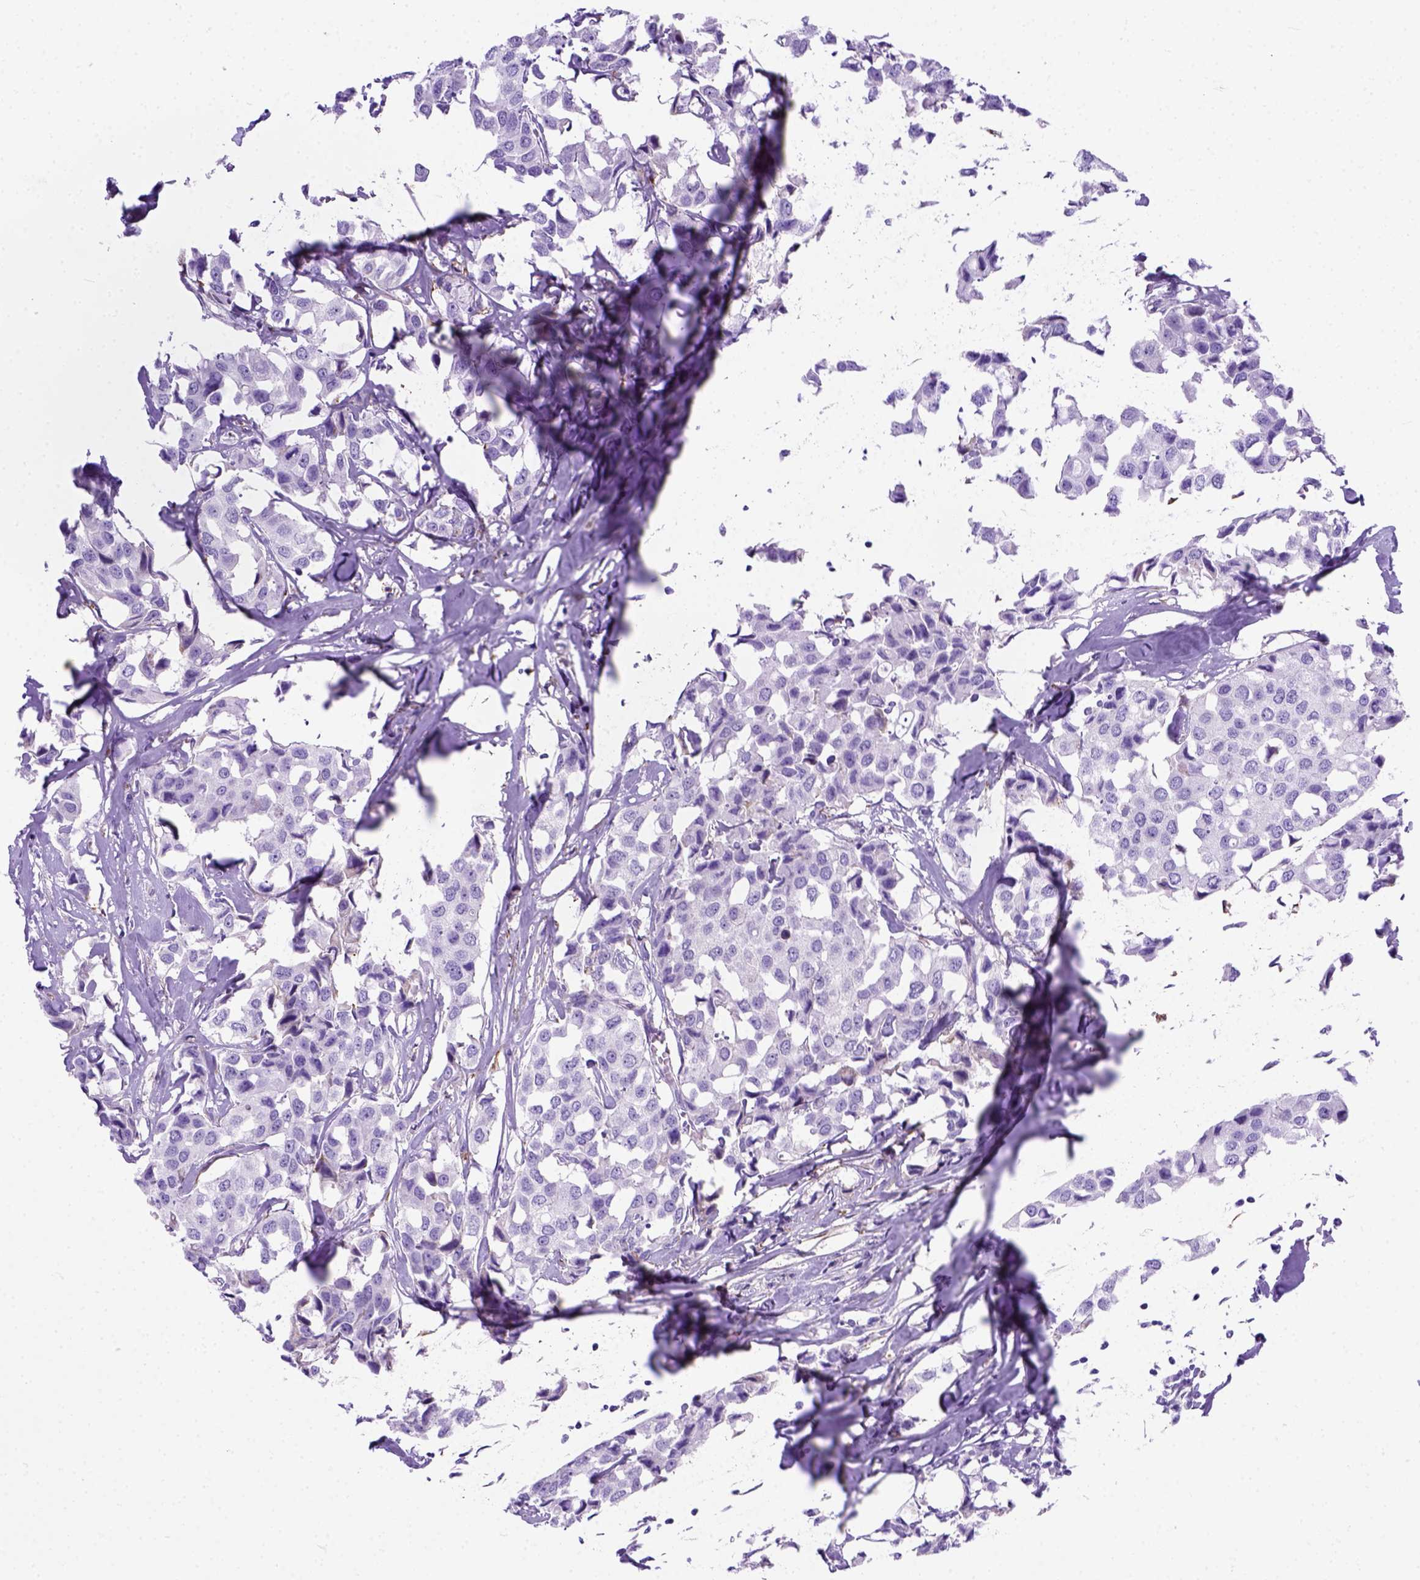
{"staining": {"intensity": "negative", "quantity": "none", "location": "none"}, "tissue": "breast cancer", "cell_type": "Tumor cells", "image_type": "cancer", "snomed": [{"axis": "morphology", "description": "Duct carcinoma"}, {"axis": "topography", "description": "Breast"}], "caption": "The image demonstrates no significant staining in tumor cells of breast infiltrating ductal carcinoma.", "gene": "PLK4", "patient": {"sex": "female", "age": 80}}